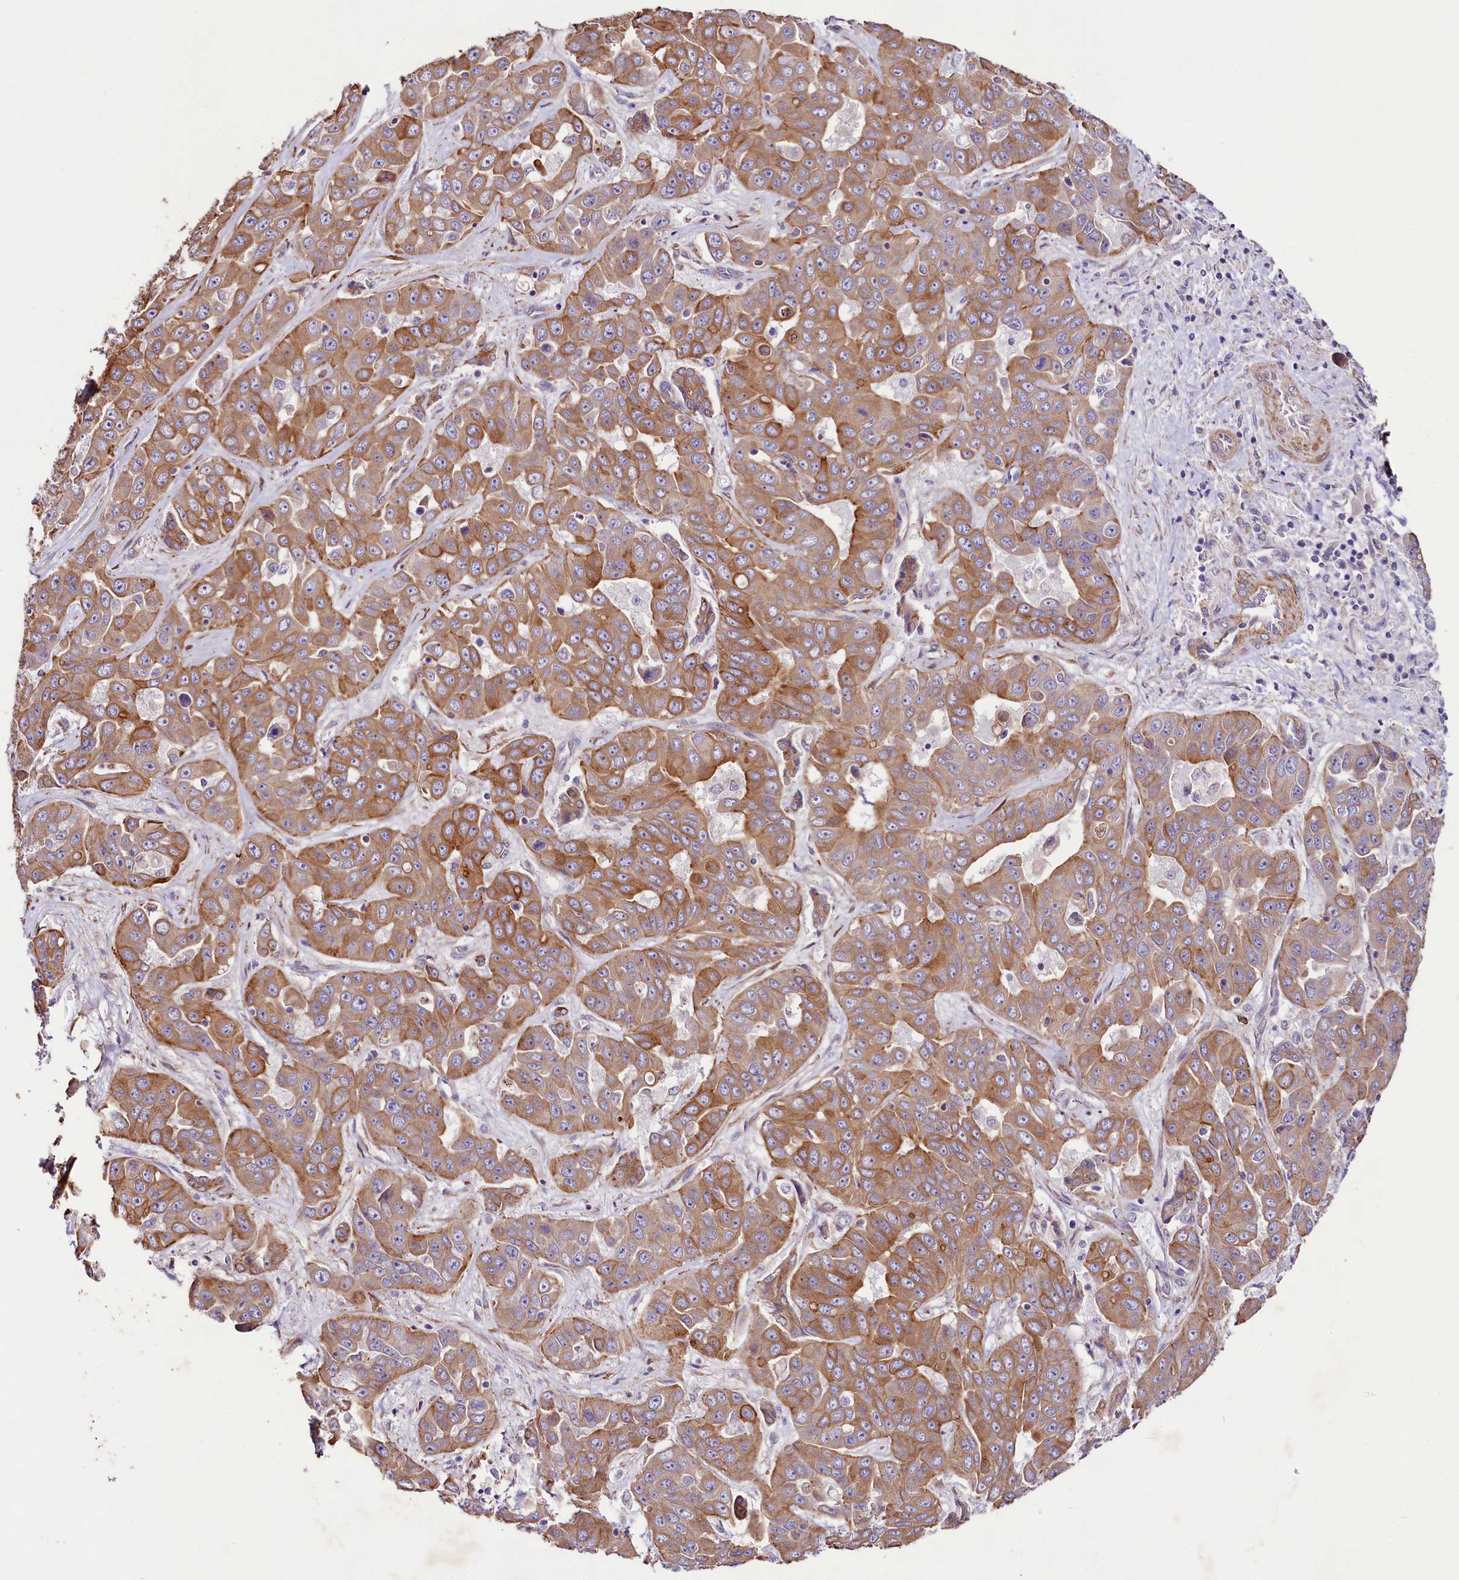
{"staining": {"intensity": "moderate", "quantity": ">75%", "location": "cytoplasmic/membranous"}, "tissue": "liver cancer", "cell_type": "Tumor cells", "image_type": "cancer", "snomed": [{"axis": "morphology", "description": "Cholangiocarcinoma"}, {"axis": "topography", "description": "Liver"}], "caption": "DAB (3,3'-diaminobenzidine) immunohistochemical staining of human liver cancer demonstrates moderate cytoplasmic/membranous protein positivity in about >75% of tumor cells.", "gene": "VPS11", "patient": {"sex": "female", "age": 52}}